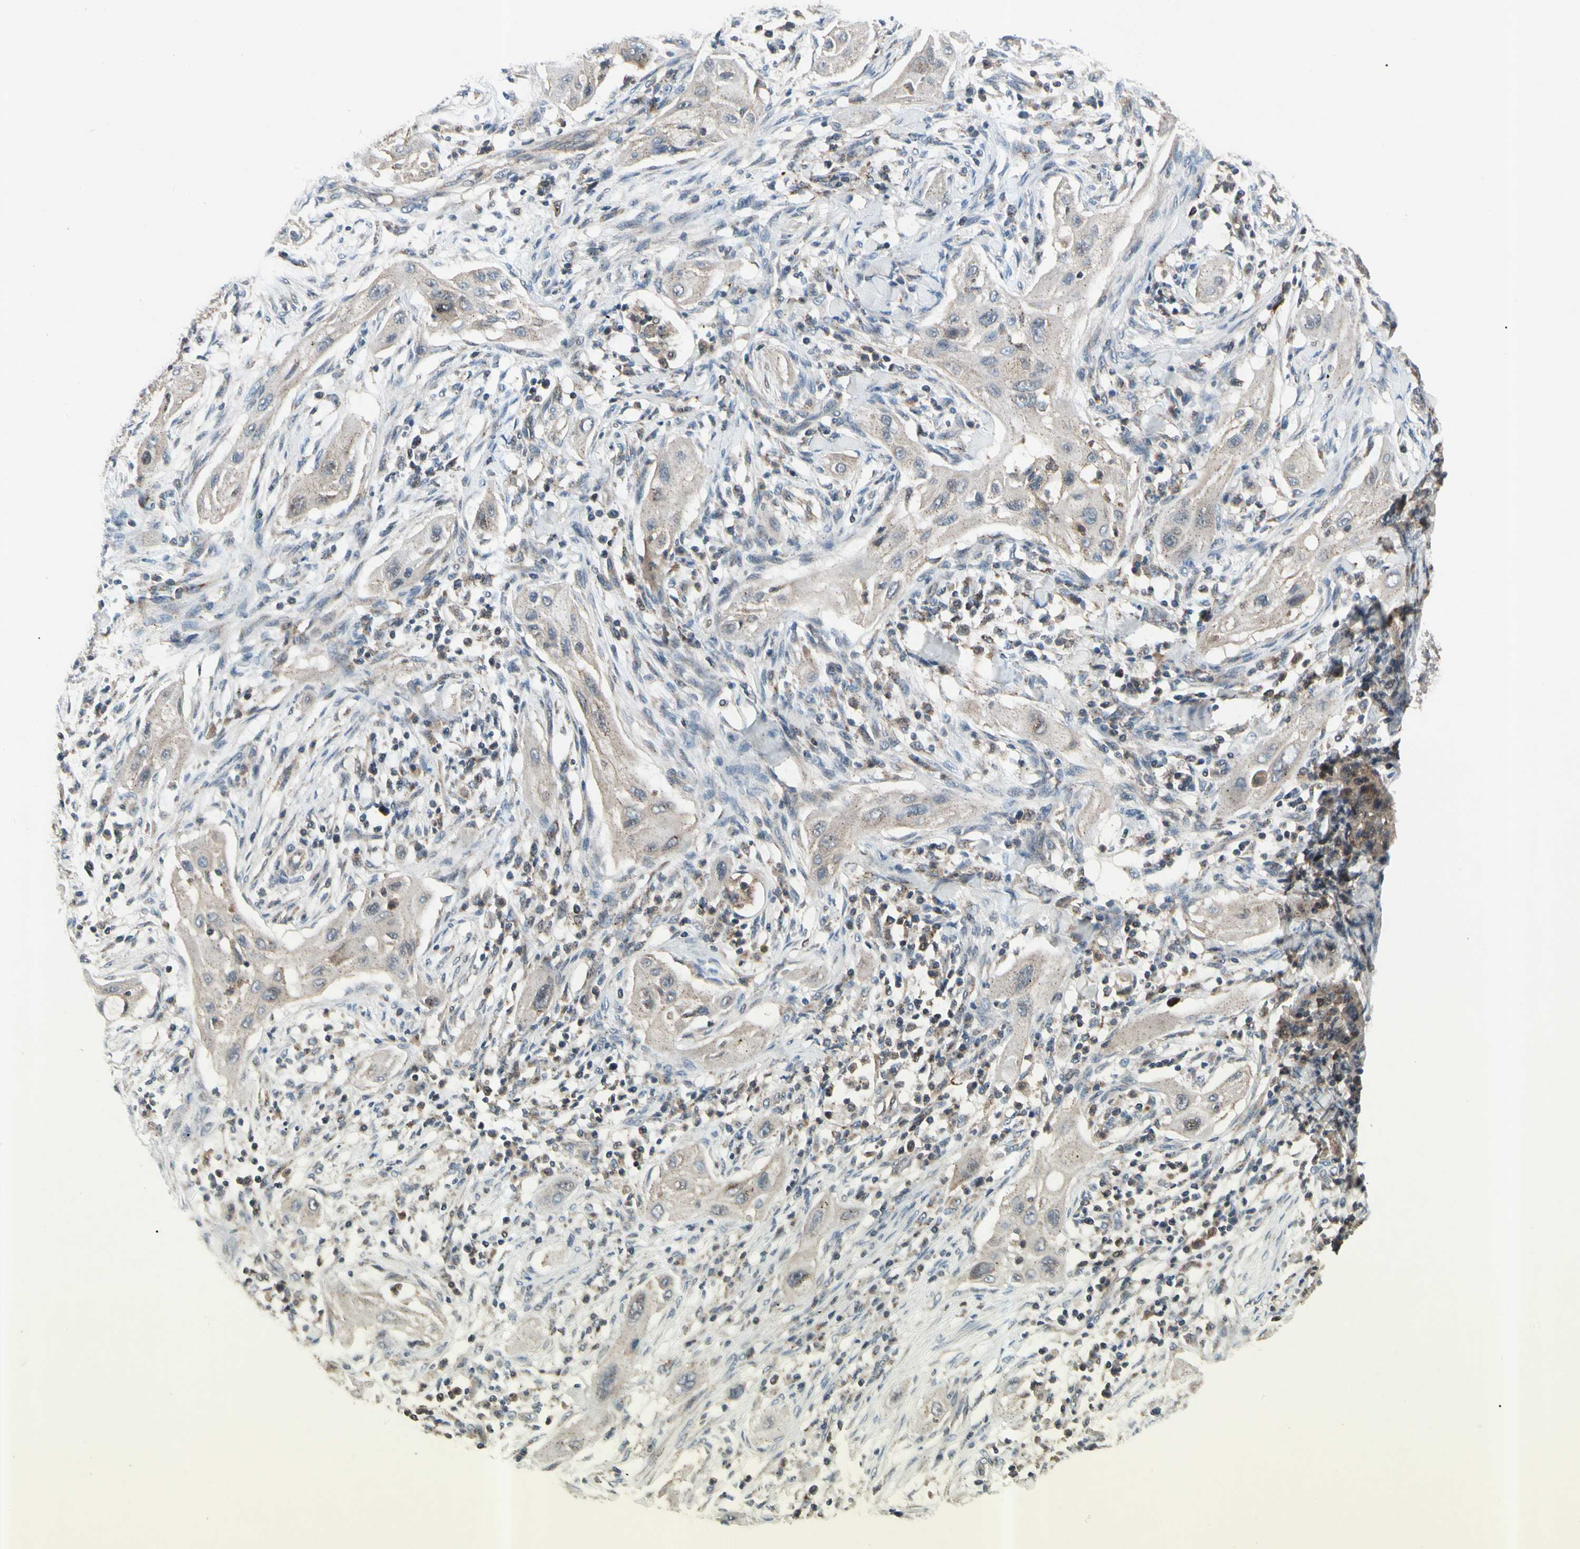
{"staining": {"intensity": "weak", "quantity": ">75%", "location": "cytoplasmic/membranous"}, "tissue": "lung cancer", "cell_type": "Tumor cells", "image_type": "cancer", "snomed": [{"axis": "morphology", "description": "Squamous cell carcinoma, NOS"}, {"axis": "topography", "description": "Lung"}], "caption": "This is a histology image of IHC staining of lung squamous cell carcinoma, which shows weak expression in the cytoplasmic/membranous of tumor cells.", "gene": "NMI", "patient": {"sex": "female", "age": 47}}